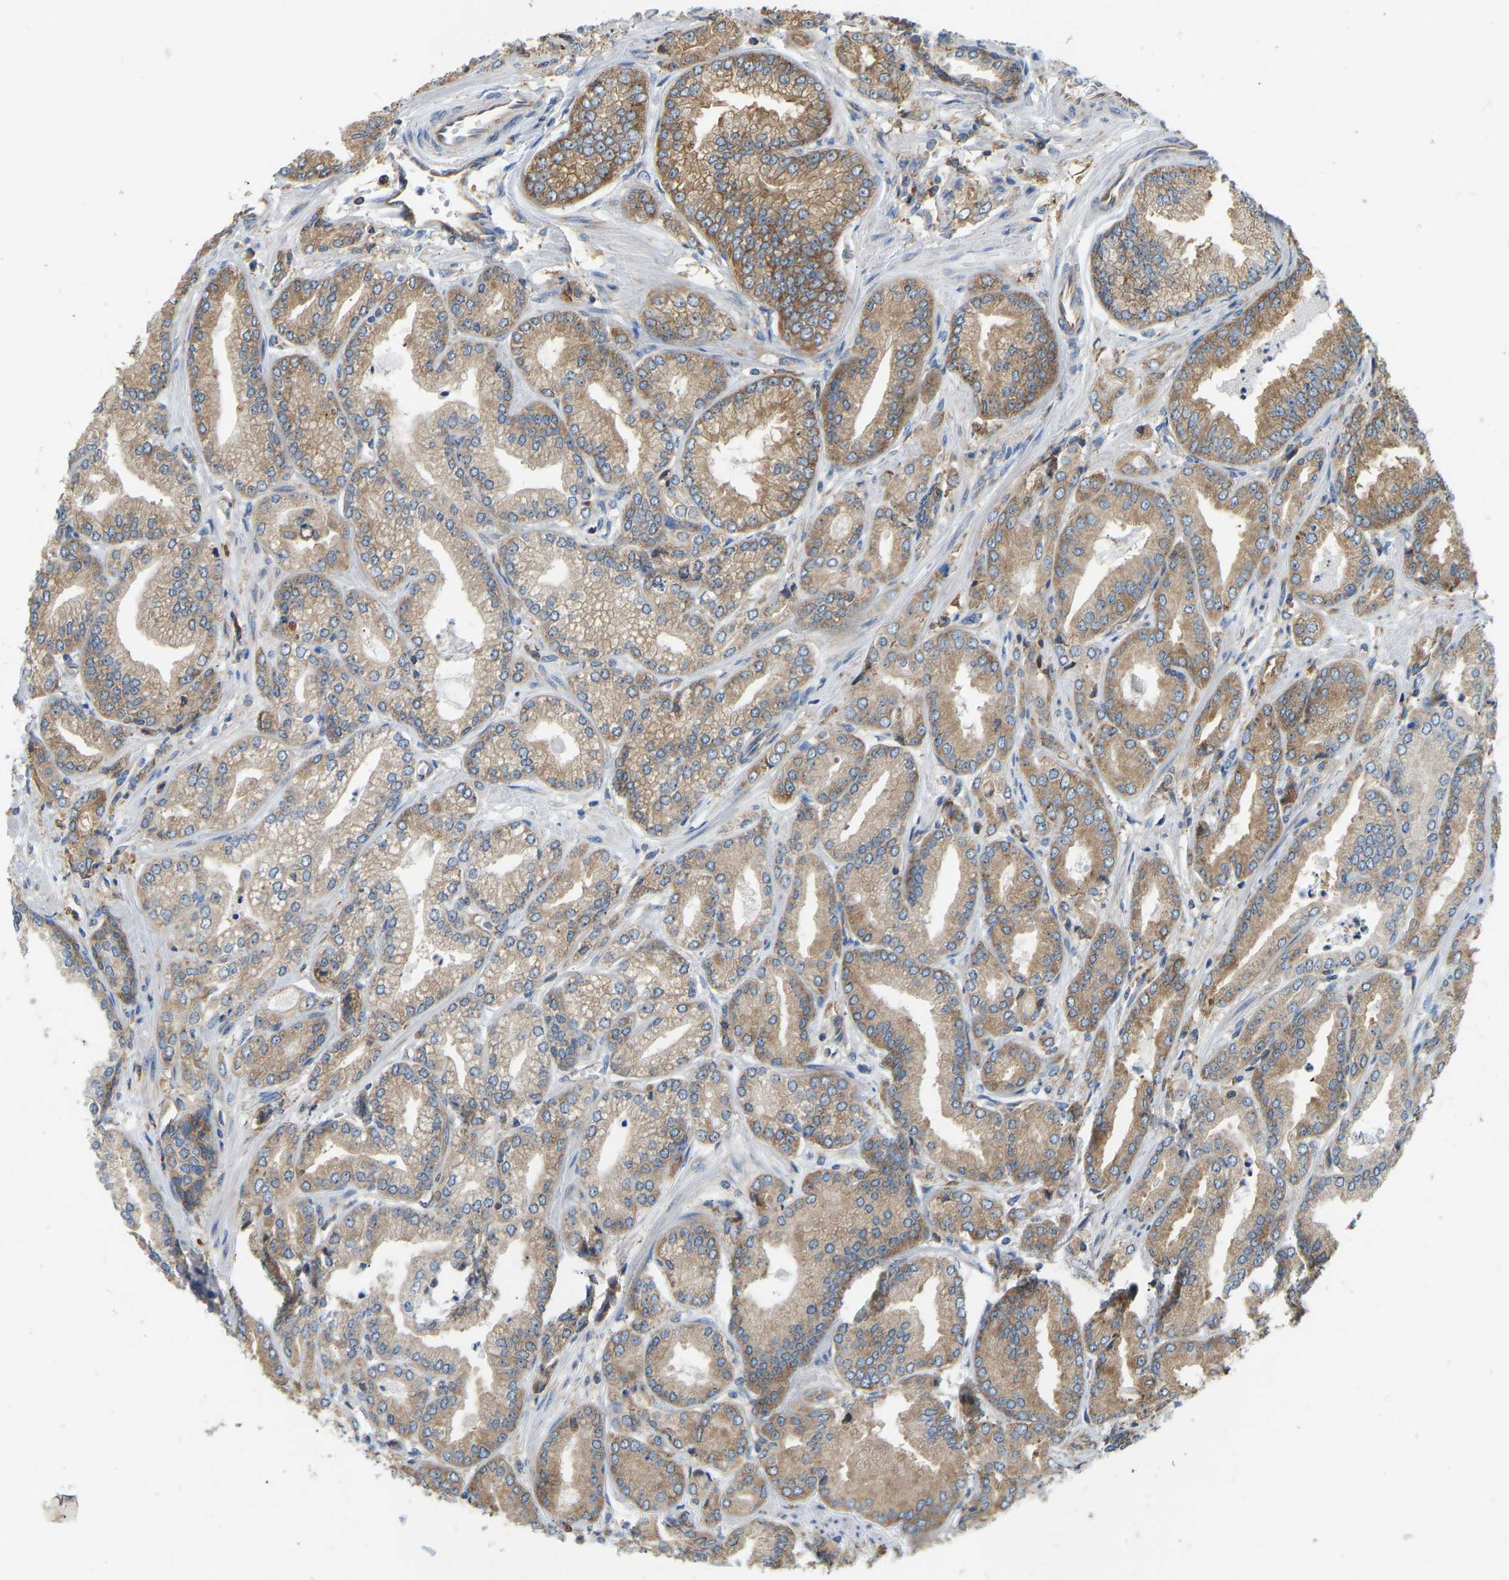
{"staining": {"intensity": "moderate", "quantity": ">75%", "location": "cytoplasmic/membranous"}, "tissue": "prostate cancer", "cell_type": "Tumor cells", "image_type": "cancer", "snomed": [{"axis": "morphology", "description": "Adenocarcinoma, Low grade"}, {"axis": "topography", "description": "Prostate"}], "caption": "There is medium levels of moderate cytoplasmic/membranous positivity in tumor cells of prostate cancer (low-grade adenocarcinoma), as demonstrated by immunohistochemical staining (brown color).", "gene": "RPS6KB2", "patient": {"sex": "male", "age": 52}}